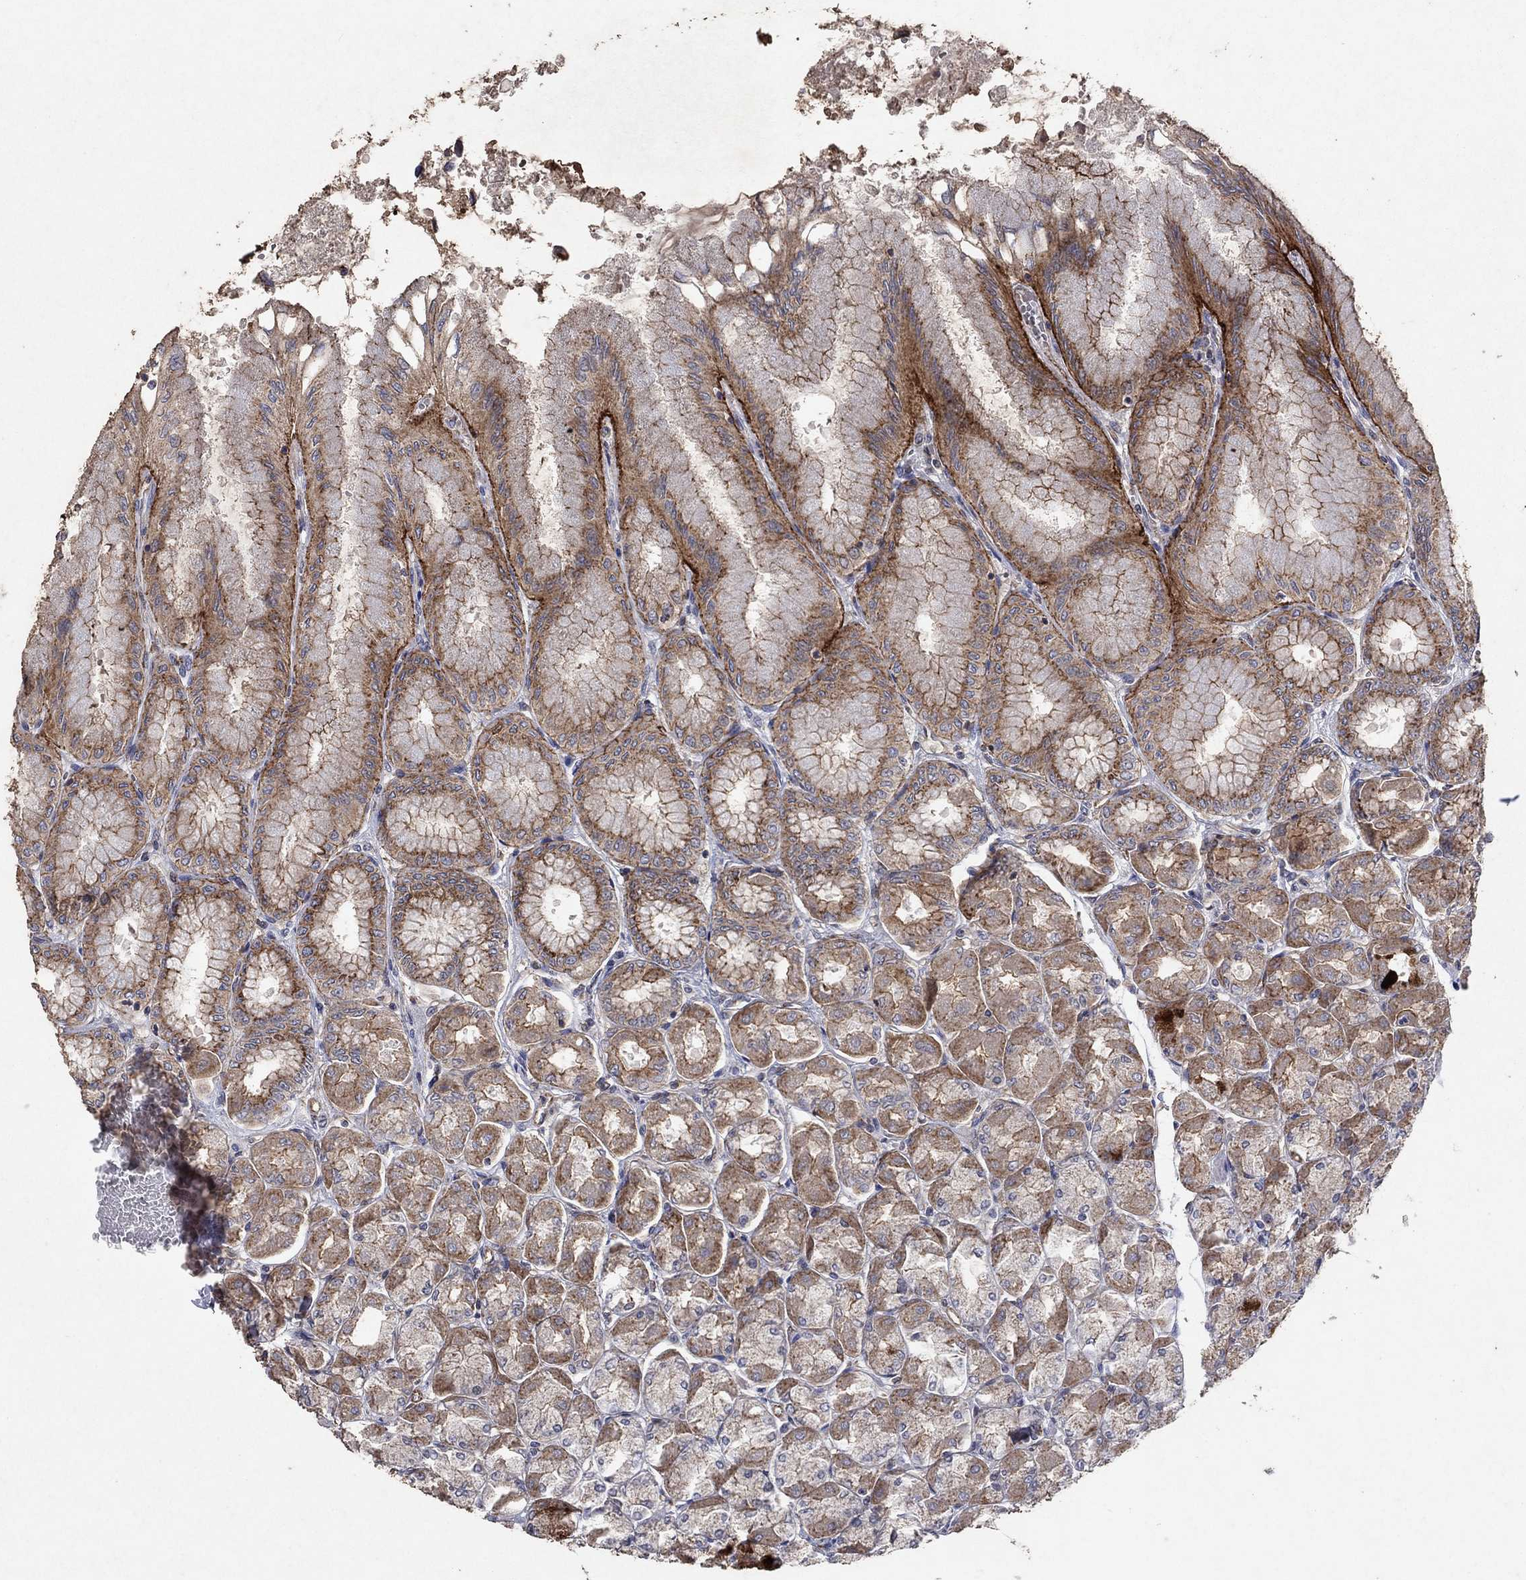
{"staining": {"intensity": "strong", "quantity": "25%-75%", "location": "cytoplasmic/membranous"}, "tissue": "stomach", "cell_type": "Glandular cells", "image_type": "normal", "snomed": [{"axis": "morphology", "description": "Normal tissue, NOS"}, {"axis": "topography", "description": "Stomach, upper"}], "caption": "Strong cytoplasmic/membranous expression is seen in about 25%-75% of glandular cells in unremarkable stomach.", "gene": "FRG1", "patient": {"sex": "male", "age": 60}}